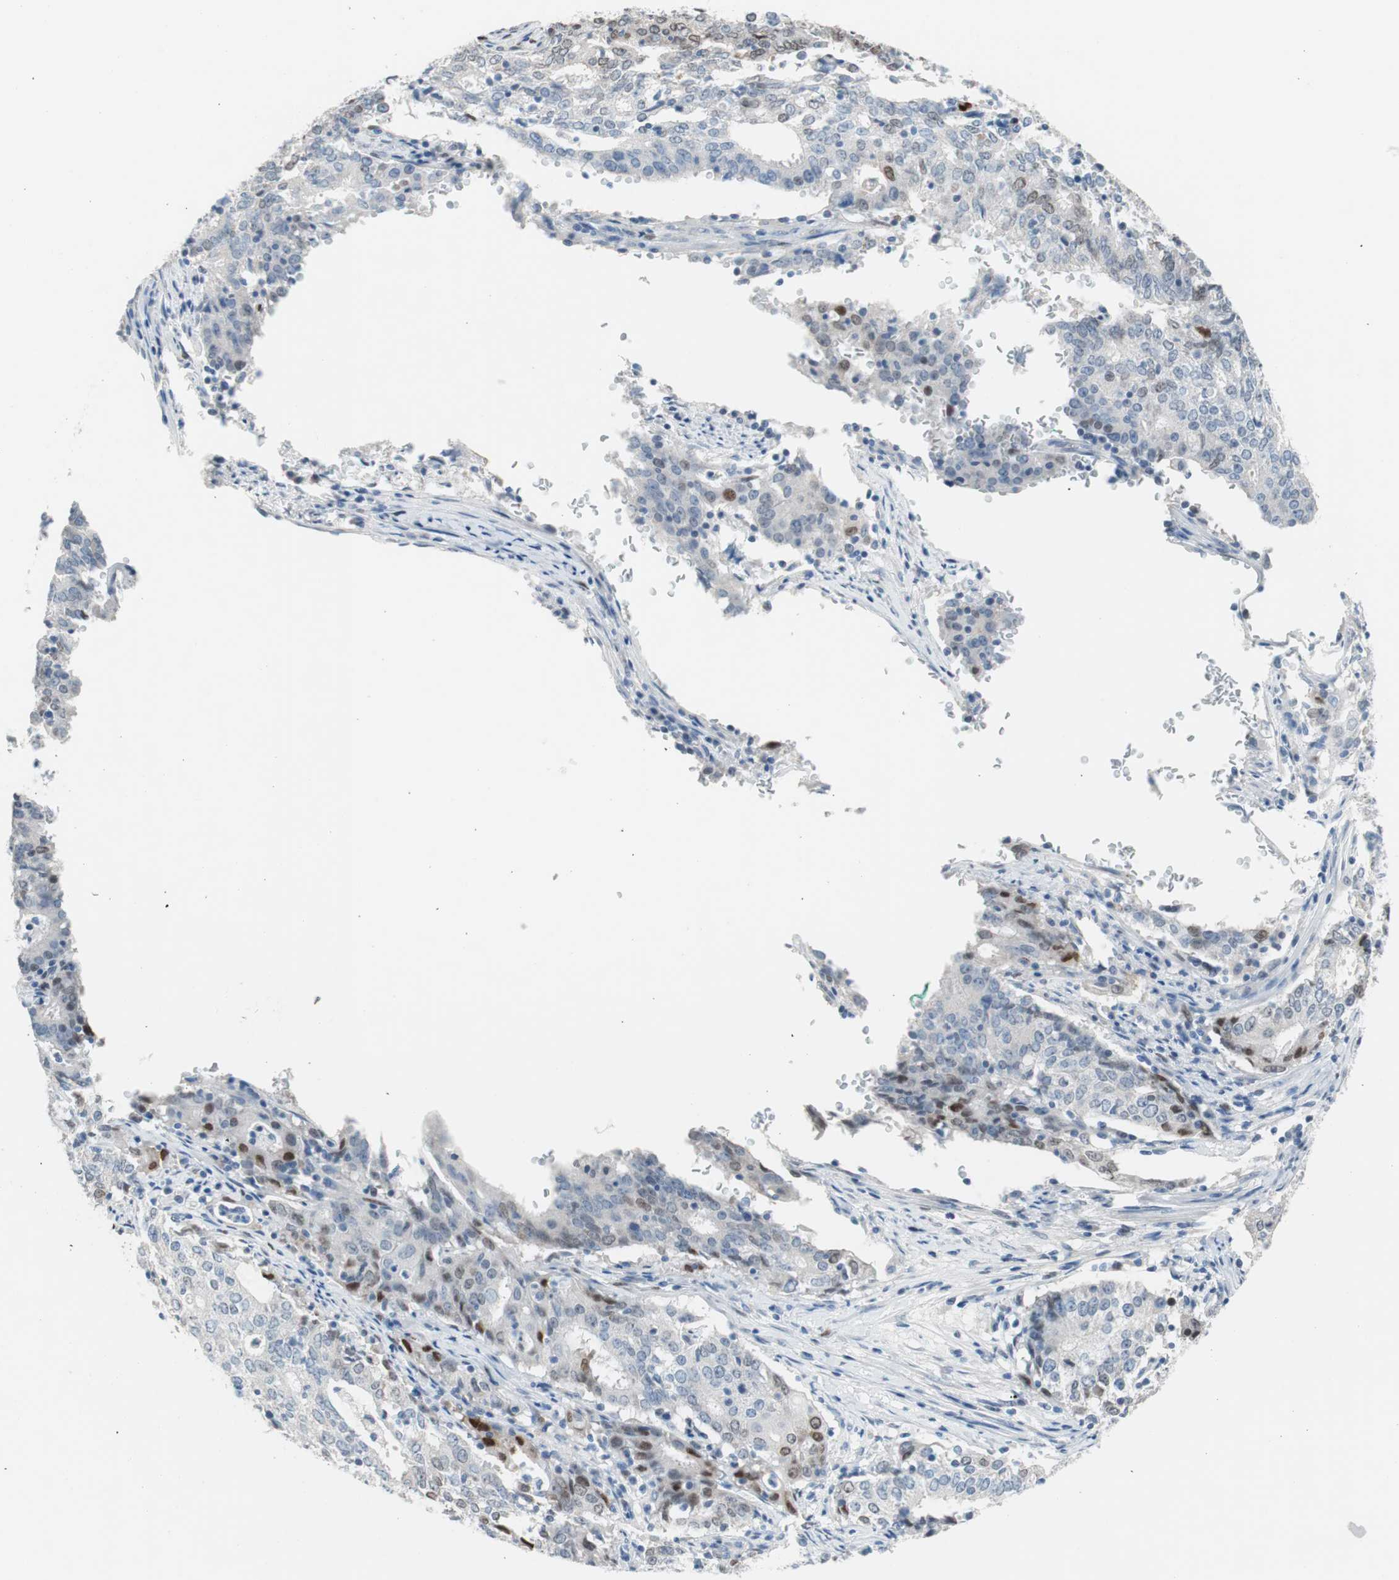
{"staining": {"intensity": "moderate", "quantity": "<25%", "location": "nuclear"}, "tissue": "cervical cancer", "cell_type": "Tumor cells", "image_type": "cancer", "snomed": [{"axis": "morphology", "description": "Adenocarcinoma, NOS"}, {"axis": "topography", "description": "Cervix"}], "caption": "High-magnification brightfield microscopy of adenocarcinoma (cervical) stained with DAB (3,3'-diaminobenzidine) (brown) and counterstained with hematoxylin (blue). tumor cells exhibit moderate nuclear staining is appreciated in approximately<25% of cells.", "gene": "FOSL1", "patient": {"sex": "female", "age": 44}}